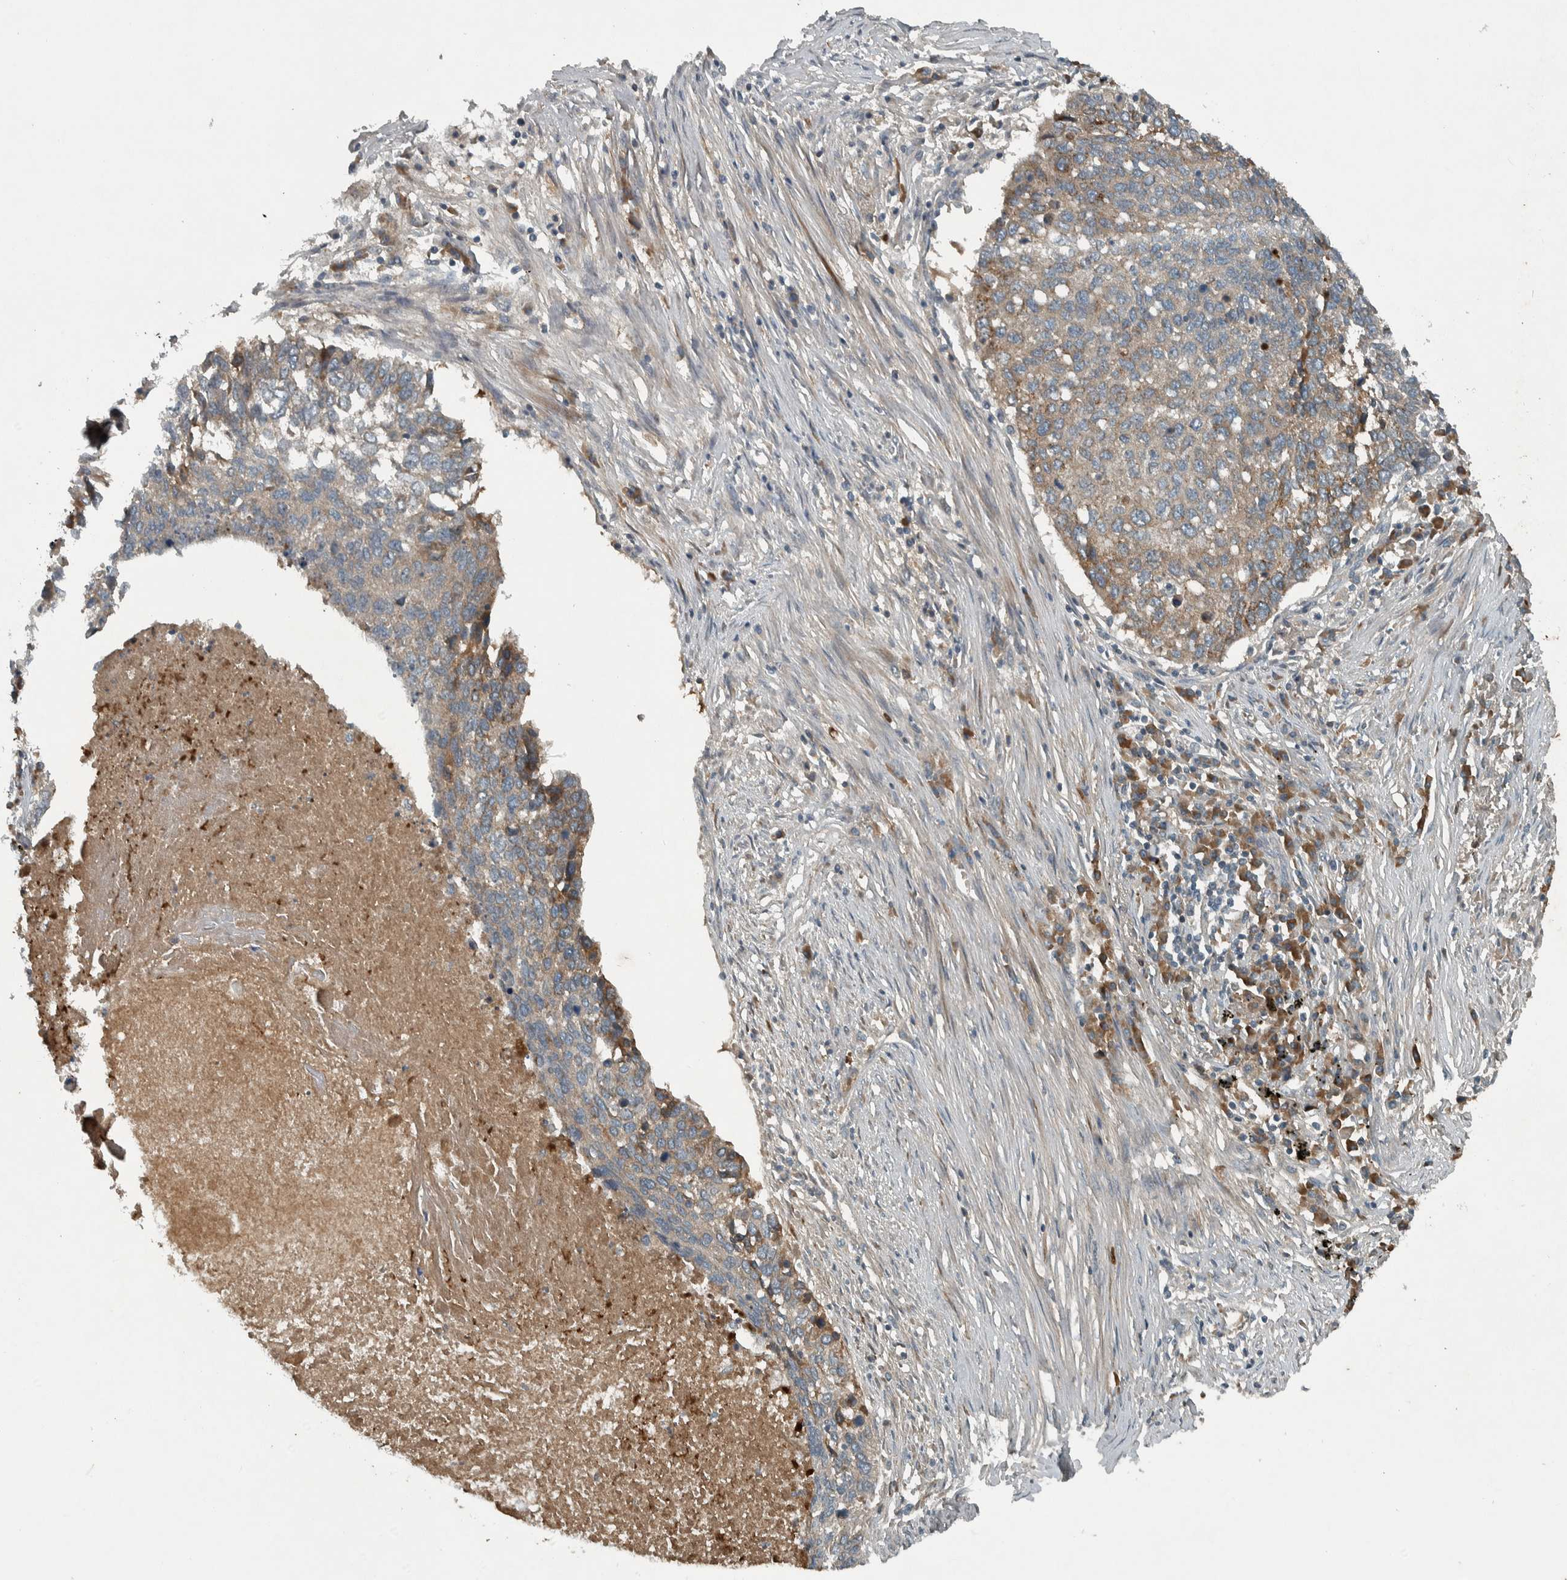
{"staining": {"intensity": "weak", "quantity": "25%-75%", "location": "cytoplasmic/membranous"}, "tissue": "lung cancer", "cell_type": "Tumor cells", "image_type": "cancer", "snomed": [{"axis": "morphology", "description": "Squamous cell carcinoma, NOS"}, {"axis": "topography", "description": "Lung"}], "caption": "Lung cancer (squamous cell carcinoma) was stained to show a protein in brown. There is low levels of weak cytoplasmic/membranous expression in about 25%-75% of tumor cells. Nuclei are stained in blue.", "gene": "CLCN2", "patient": {"sex": "female", "age": 63}}